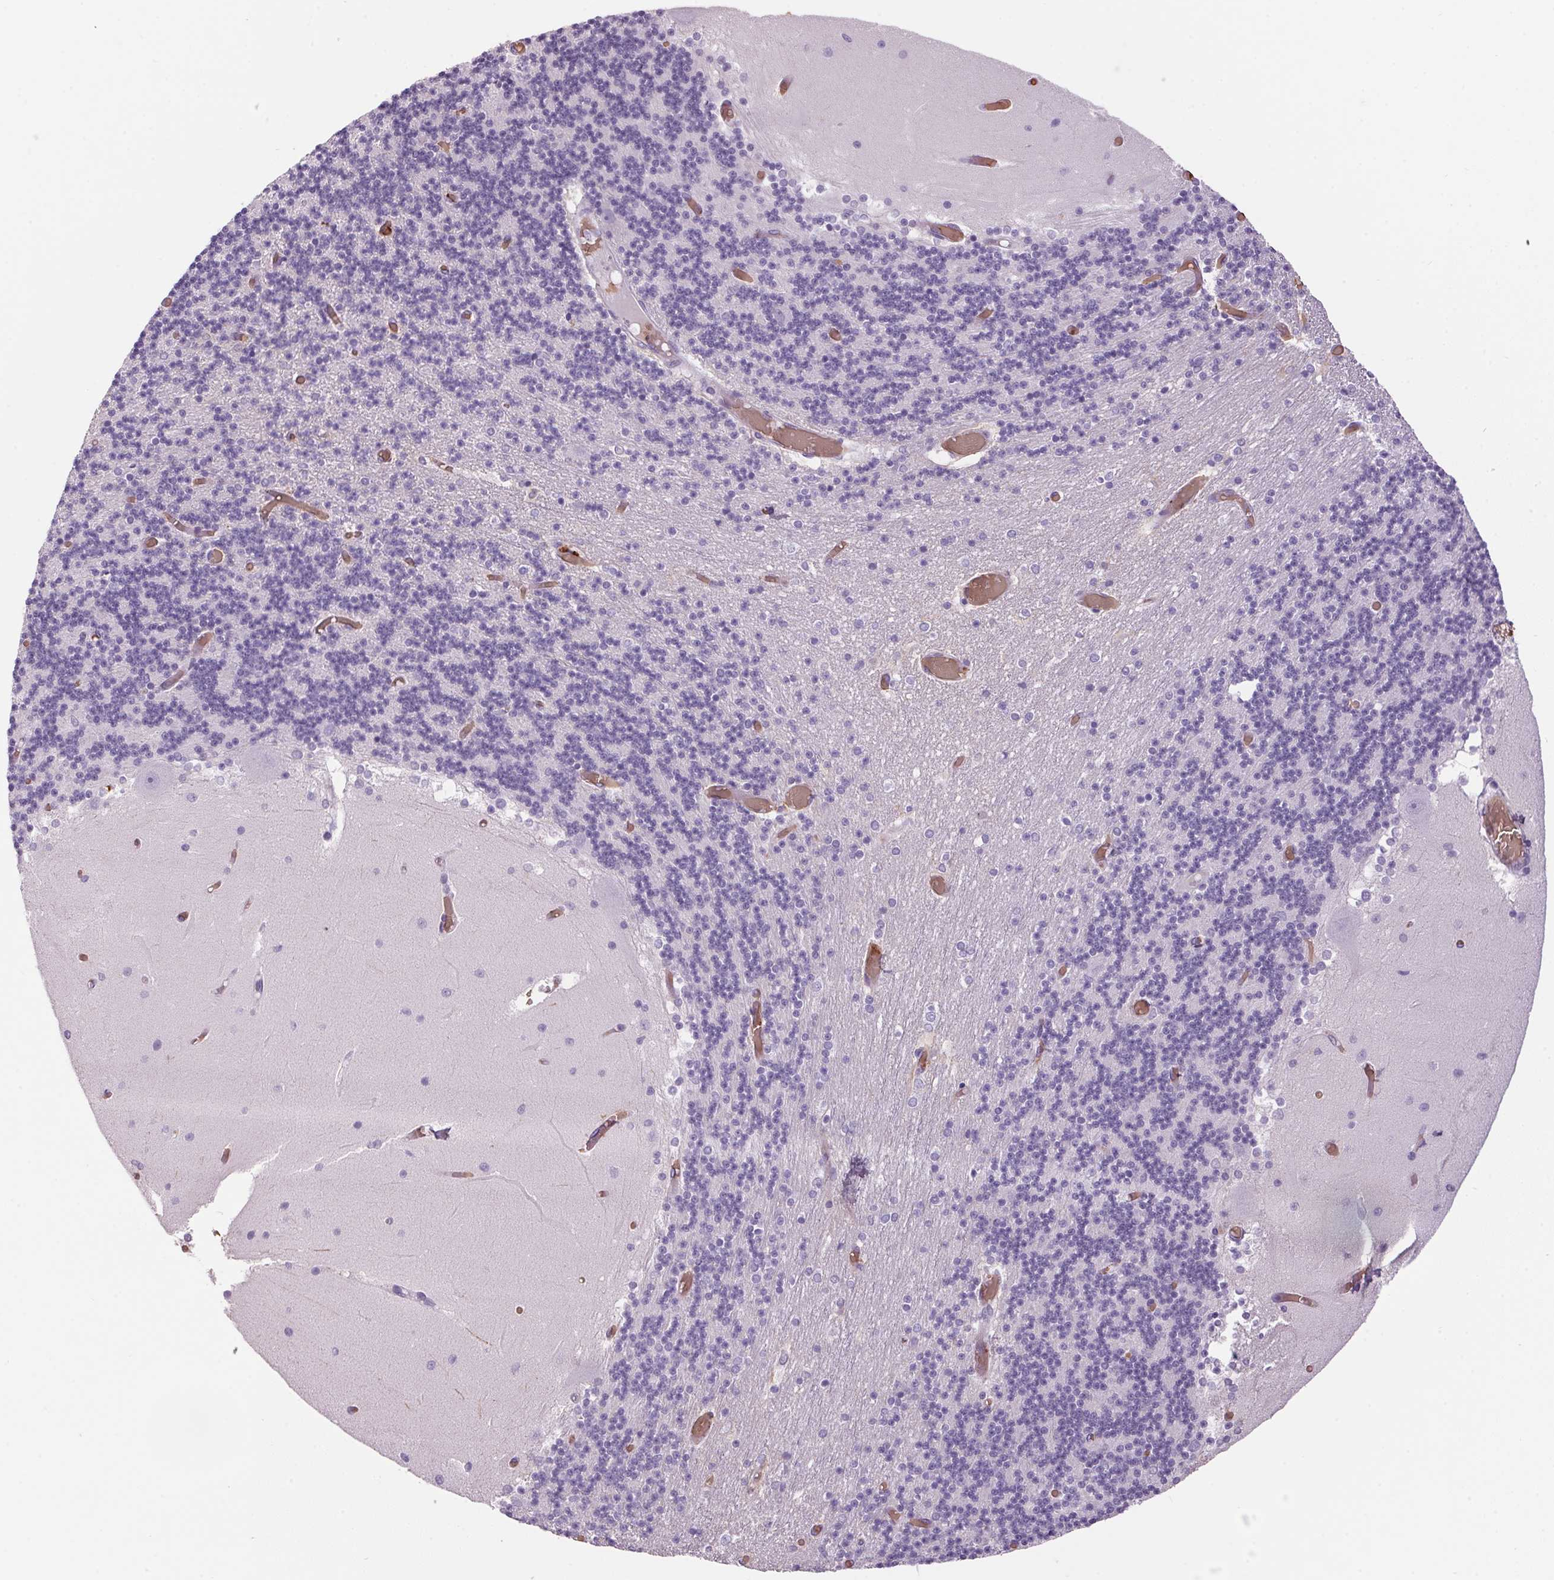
{"staining": {"intensity": "negative", "quantity": "none", "location": "none"}, "tissue": "cerebellum", "cell_type": "Cells in granular layer", "image_type": "normal", "snomed": [{"axis": "morphology", "description": "Normal tissue, NOS"}, {"axis": "topography", "description": "Cerebellum"}], "caption": "IHC photomicrograph of benign cerebellum: cerebellum stained with DAB reveals no significant protein staining in cells in granular layer.", "gene": "HBQ1", "patient": {"sex": "female", "age": 28}}